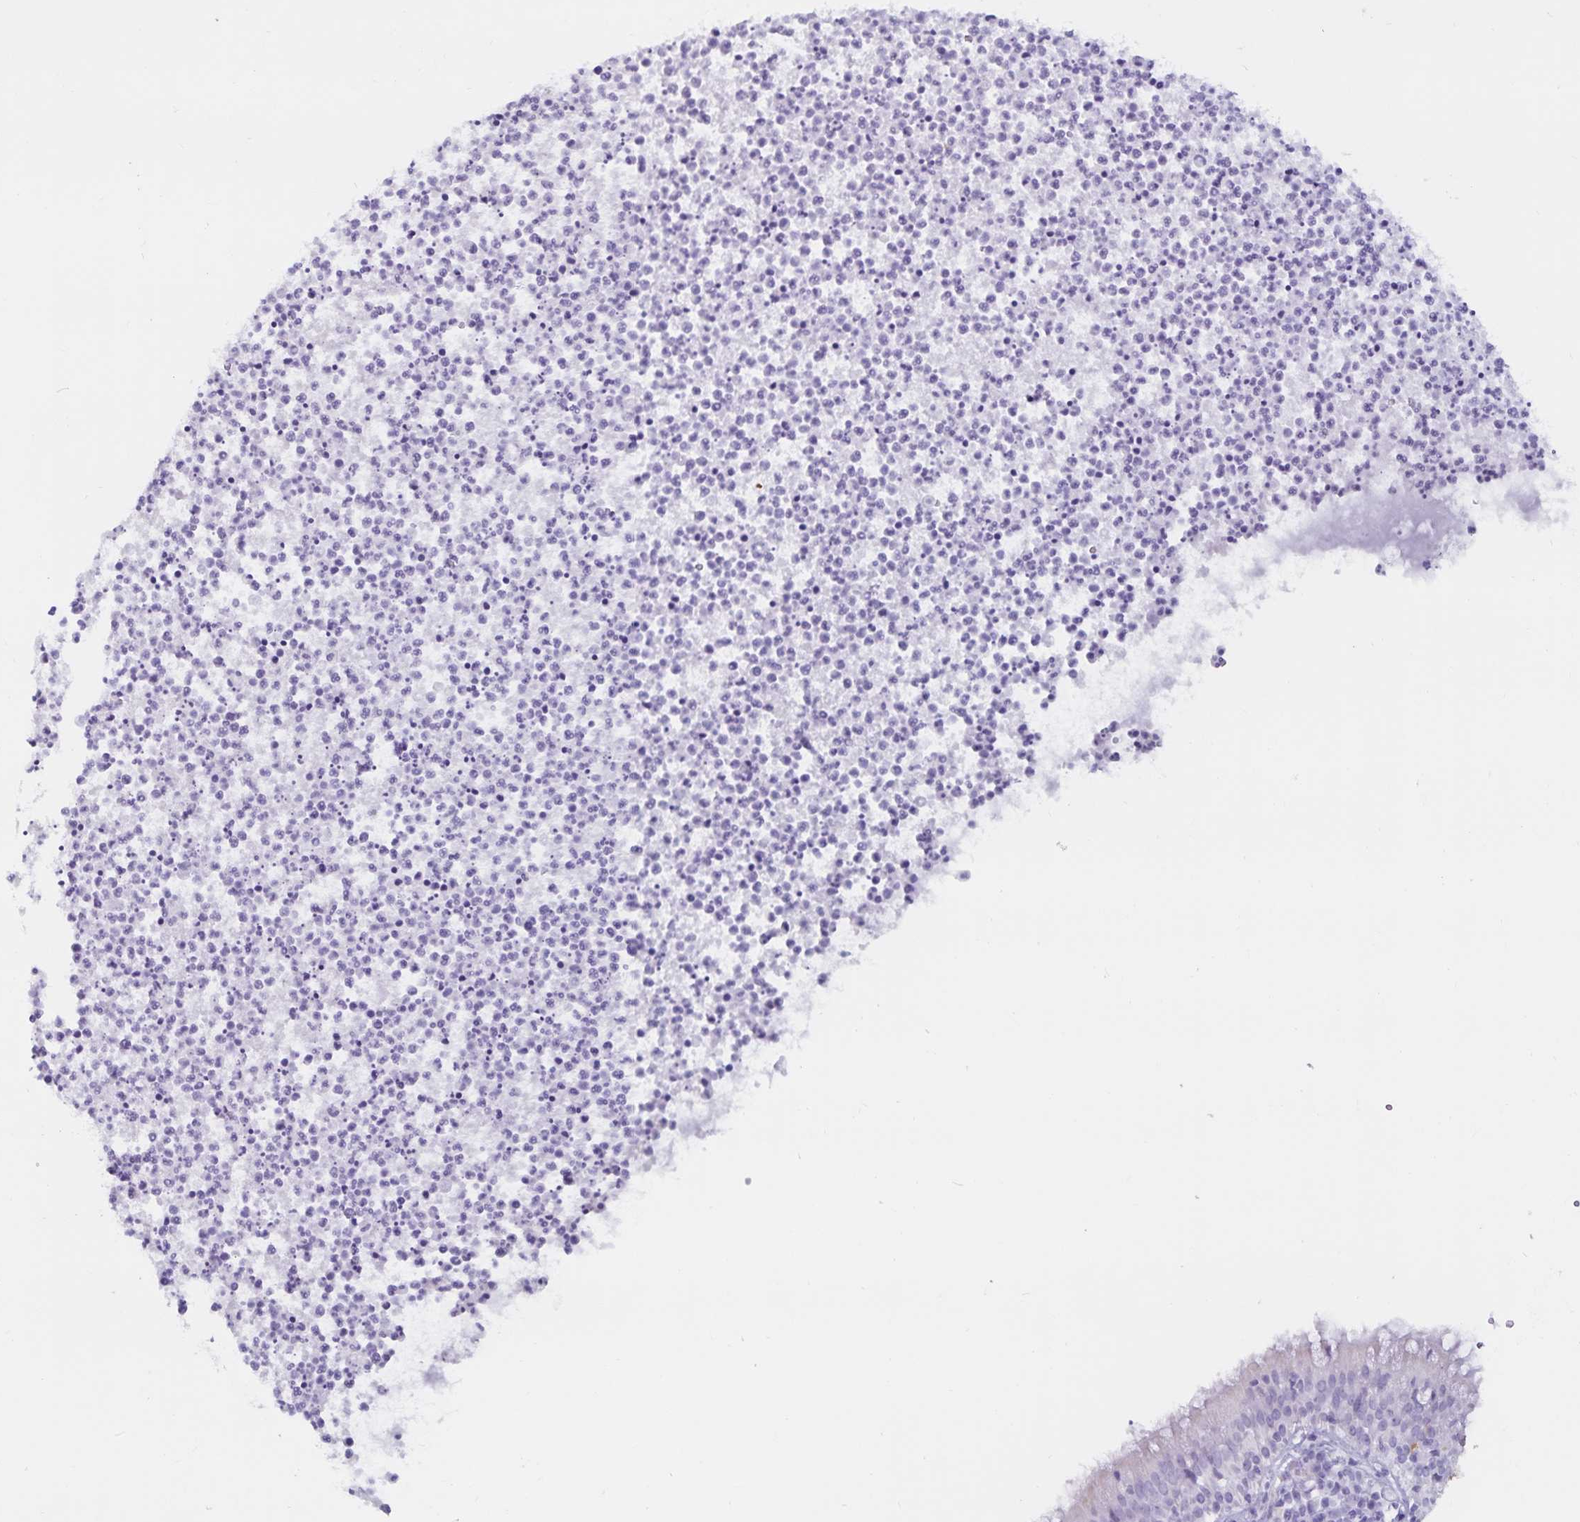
{"staining": {"intensity": "negative", "quantity": "none", "location": "none"}, "tissue": "bronchus", "cell_type": "Respiratory epithelial cells", "image_type": "normal", "snomed": [{"axis": "morphology", "description": "Normal tissue, NOS"}, {"axis": "topography", "description": "Cartilage tissue"}, {"axis": "topography", "description": "Bronchus"}], "caption": "Immunohistochemistry of benign bronchus reveals no expression in respiratory epithelial cells. (DAB (3,3'-diaminobenzidine) immunohistochemistry, high magnification).", "gene": "GPR137", "patient": {"sex": "male", "age": 56}}